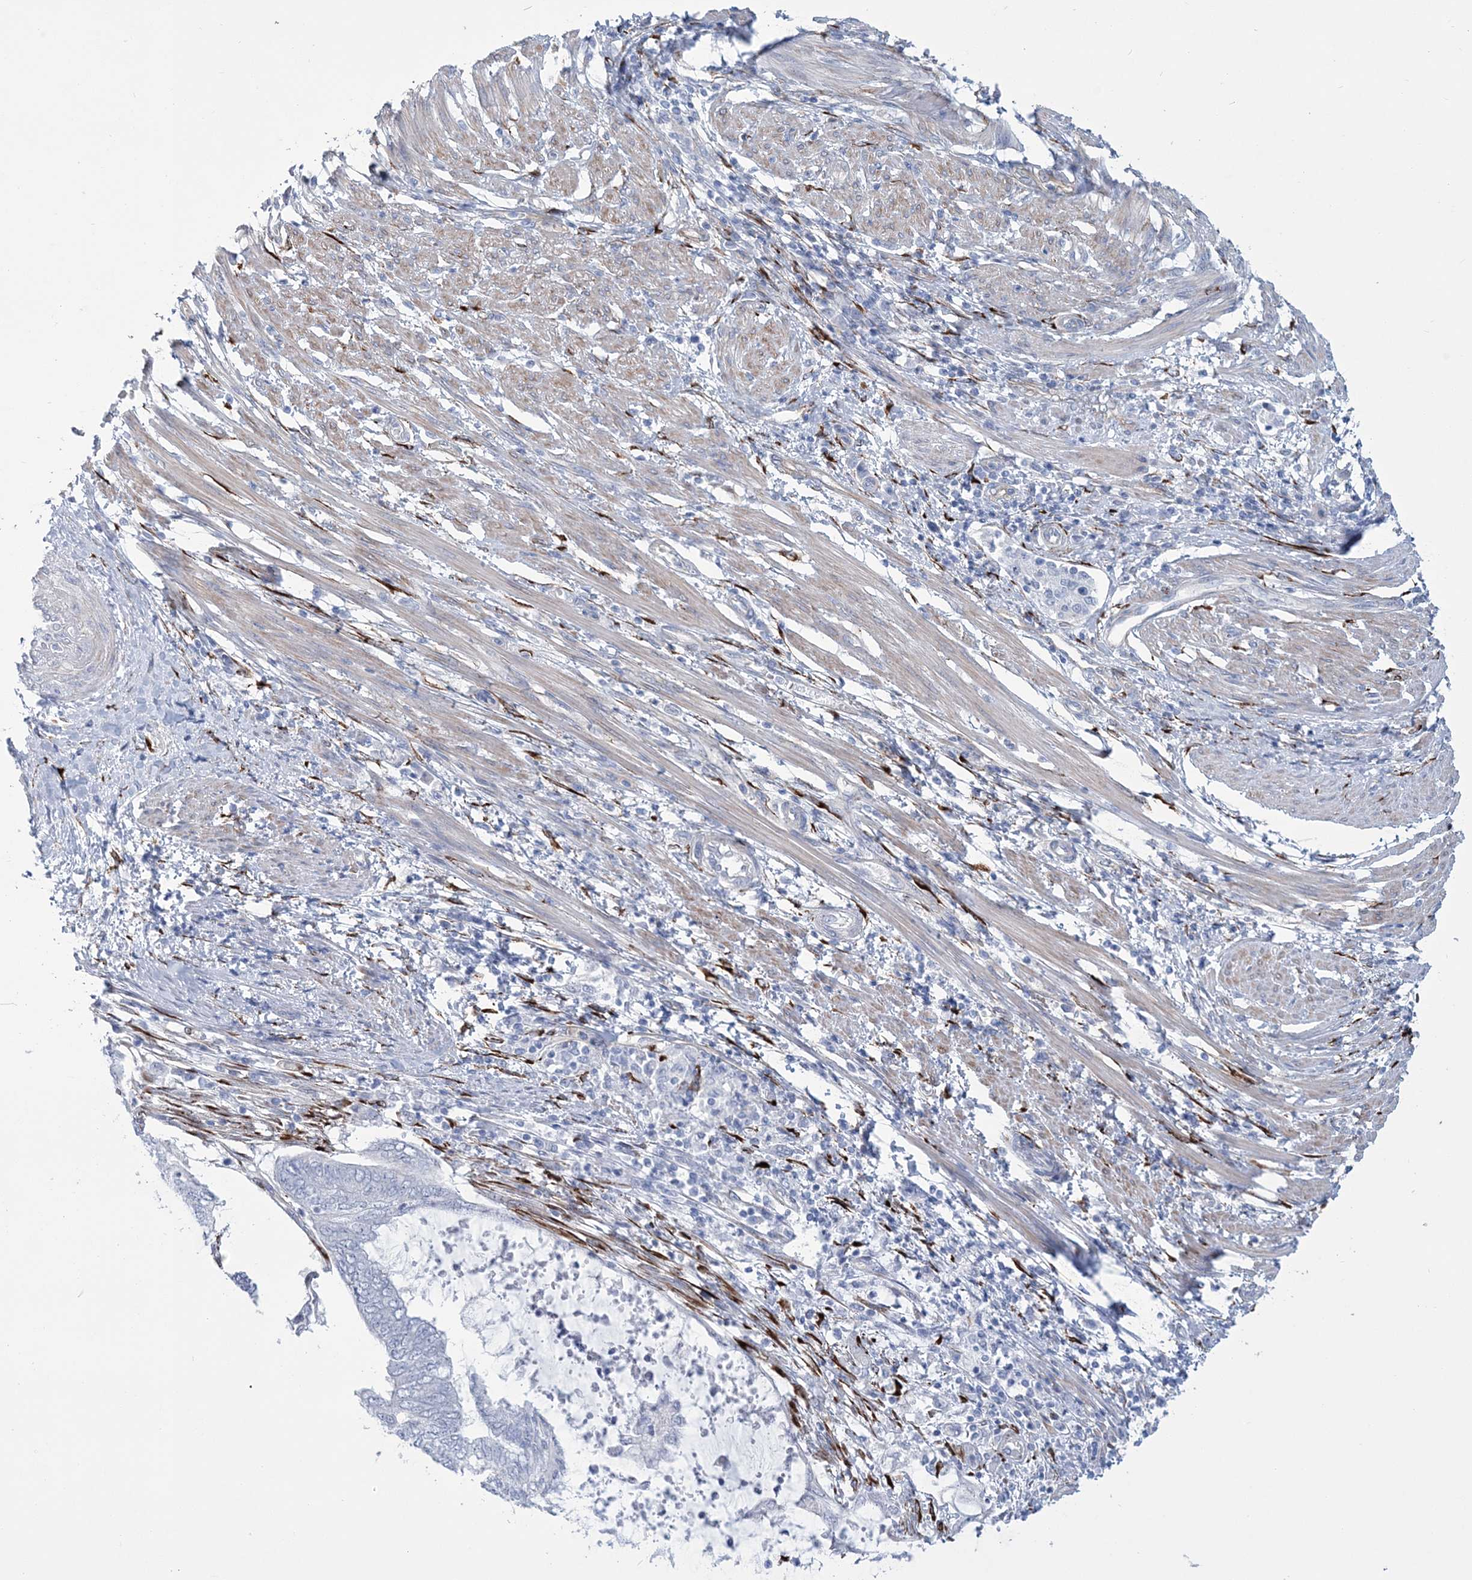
{"staining": {"intensity": "negative", "quantity": "none", "location": "none"}, "tissue": "endometrial cancer", "cell_type": "Tumor cells", "image_type": "cancer", "snomed": [{"axis": "morphology", "description": "Adenocarcinoma, NOS"}, {"axis": "topography", "description": "Uterus"}, {"axis": "topography", "description": "Endometrium"}], "caption": "DAB immunohistochemical staining of adenocarcinoma (endometrial) reveals no significant expression in tumor cells.", "gene": "RAB11FIP5", "patient": {"sex": "female", "age": 70}}